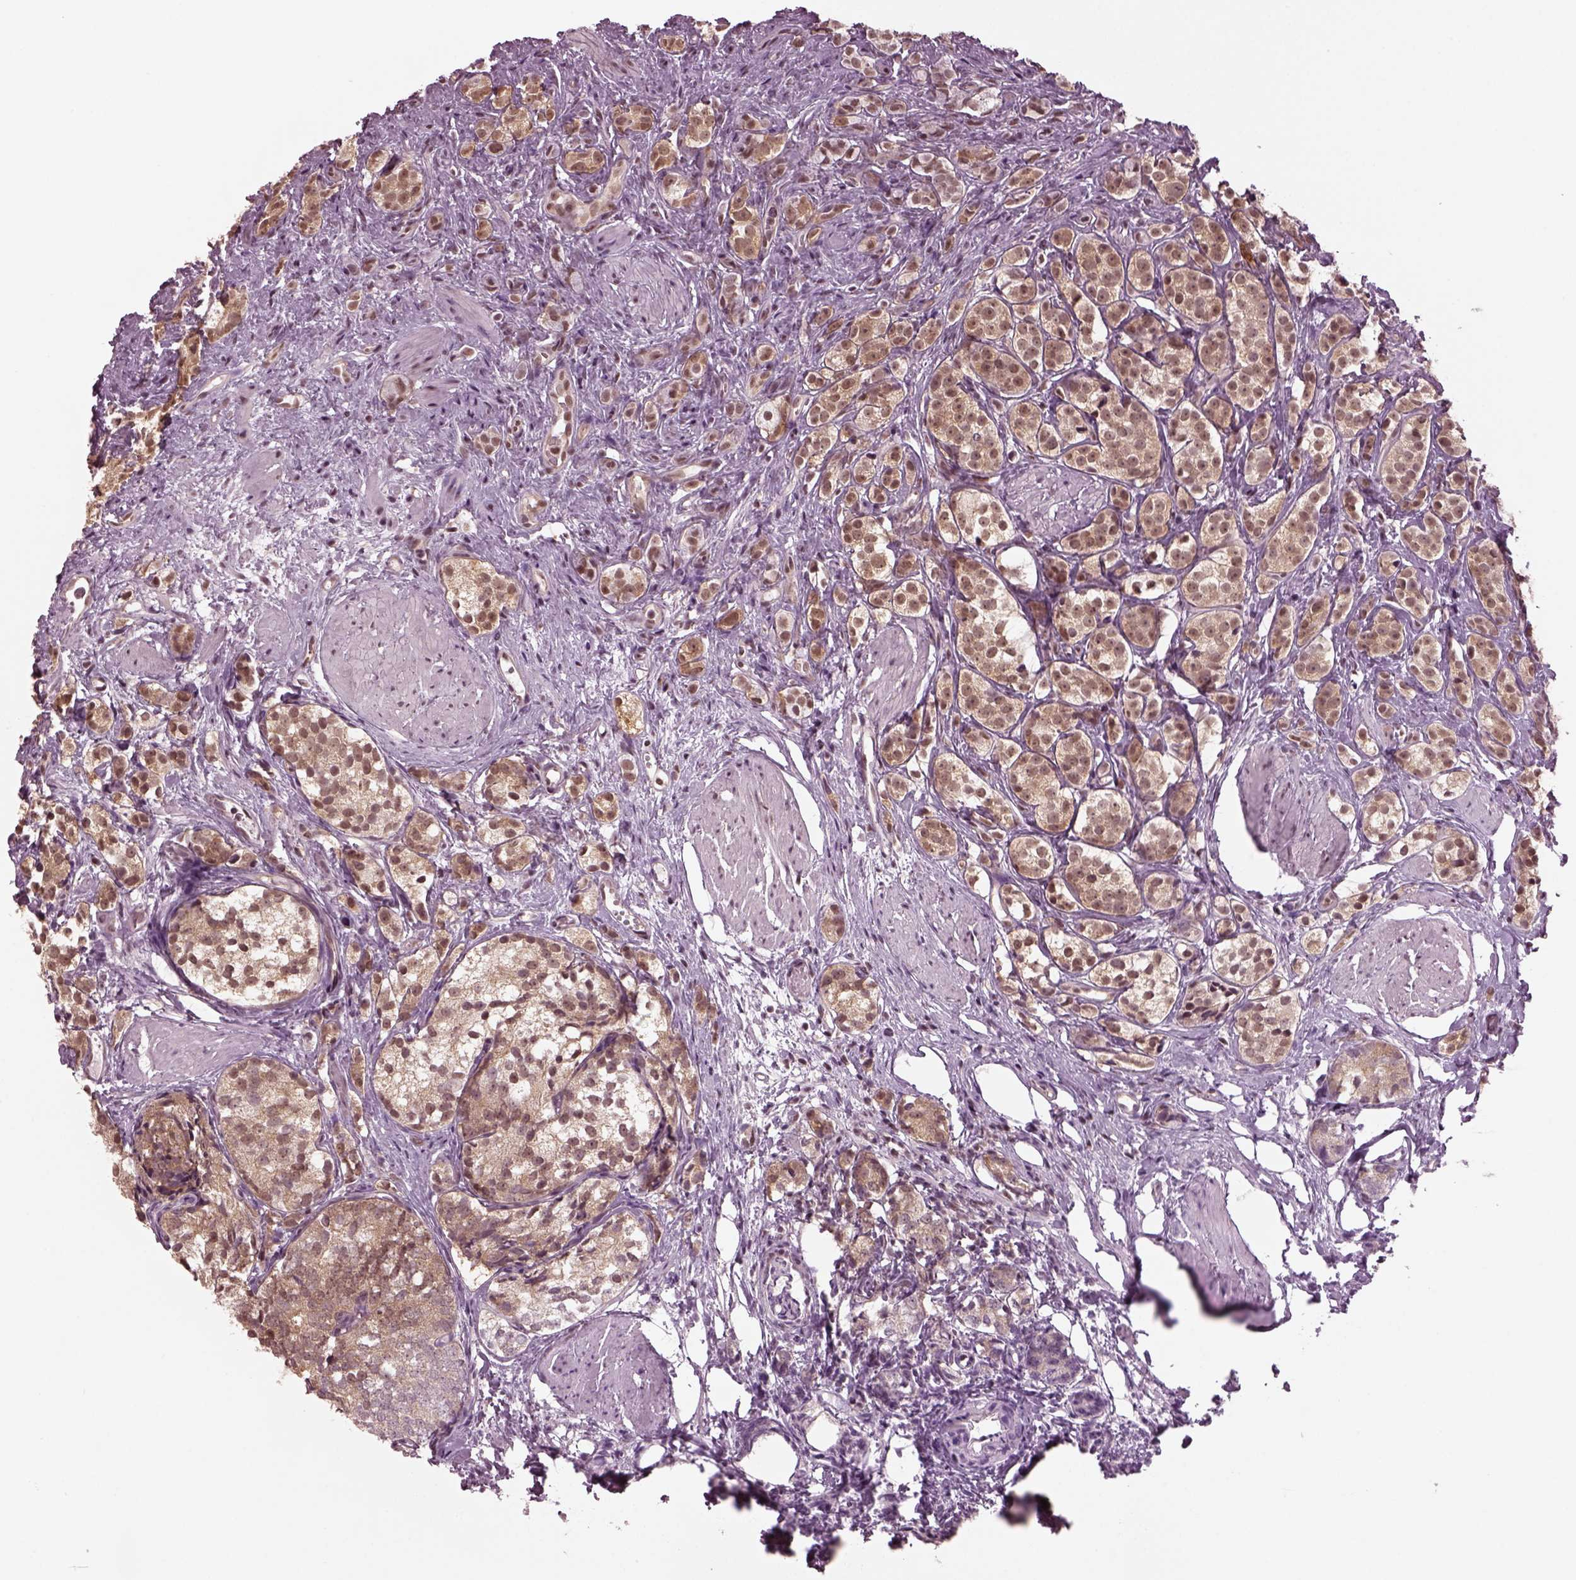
{"staining": {"intensity": "moderate", "quantity": ">75%", "location": "nuclear"}, "tissue": "prostate cancer", "cell_type": "Tumor cells", "image_type": "cancer", "snomed": [{"axis": "morphology", "description": "Adenocarcinoma, High grade"}, {"axis": "topography", "description": "Prostate"}], "caption": "A histopathology image of human prostate cancer (high-grade adenocarcinoma) stained for a protein displays moderate nuclear brown staining in tumor cells.", "gene": "RUVBL2", "patient": {"sex": "male", "age": 53}}